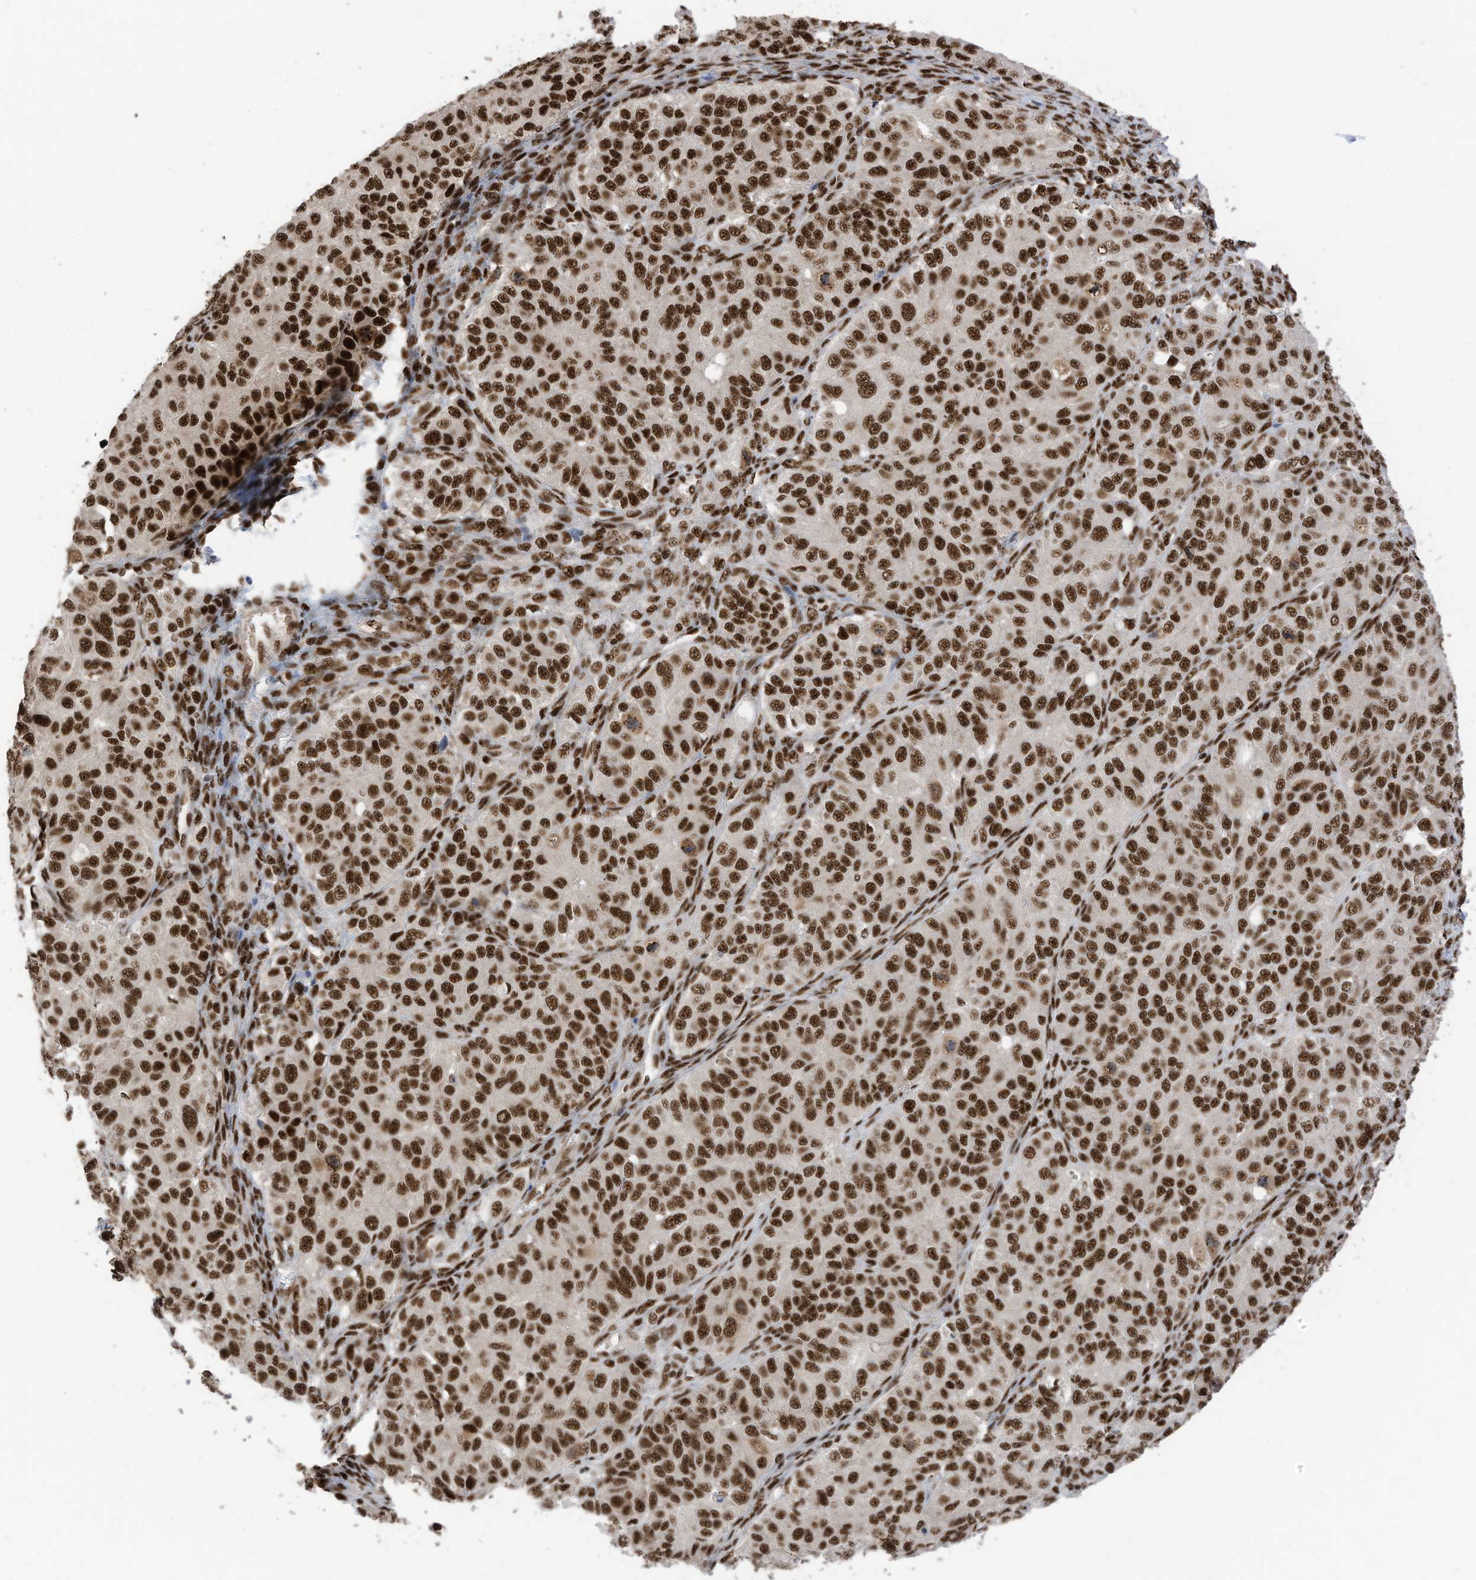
{"staining": {"intensity": "strong", "quantity": ">75%", "location": "nuclear"}, "tissue": "ovarian cancer", "cell_type": "Tumor cells", "image_type": "cancer", "snomed": [{"axis": "morphology", "description": "Carcinoma, endometroid"}, {"axis": "topography", "description": "Ovary"}], "caption": "Protein analysis of ovarian cancer tissue exhibits strong nuclear staining in about >75% of tumor cells.", "gene": "SF3A3", "patient": {"sex": "female", "age": 51}}